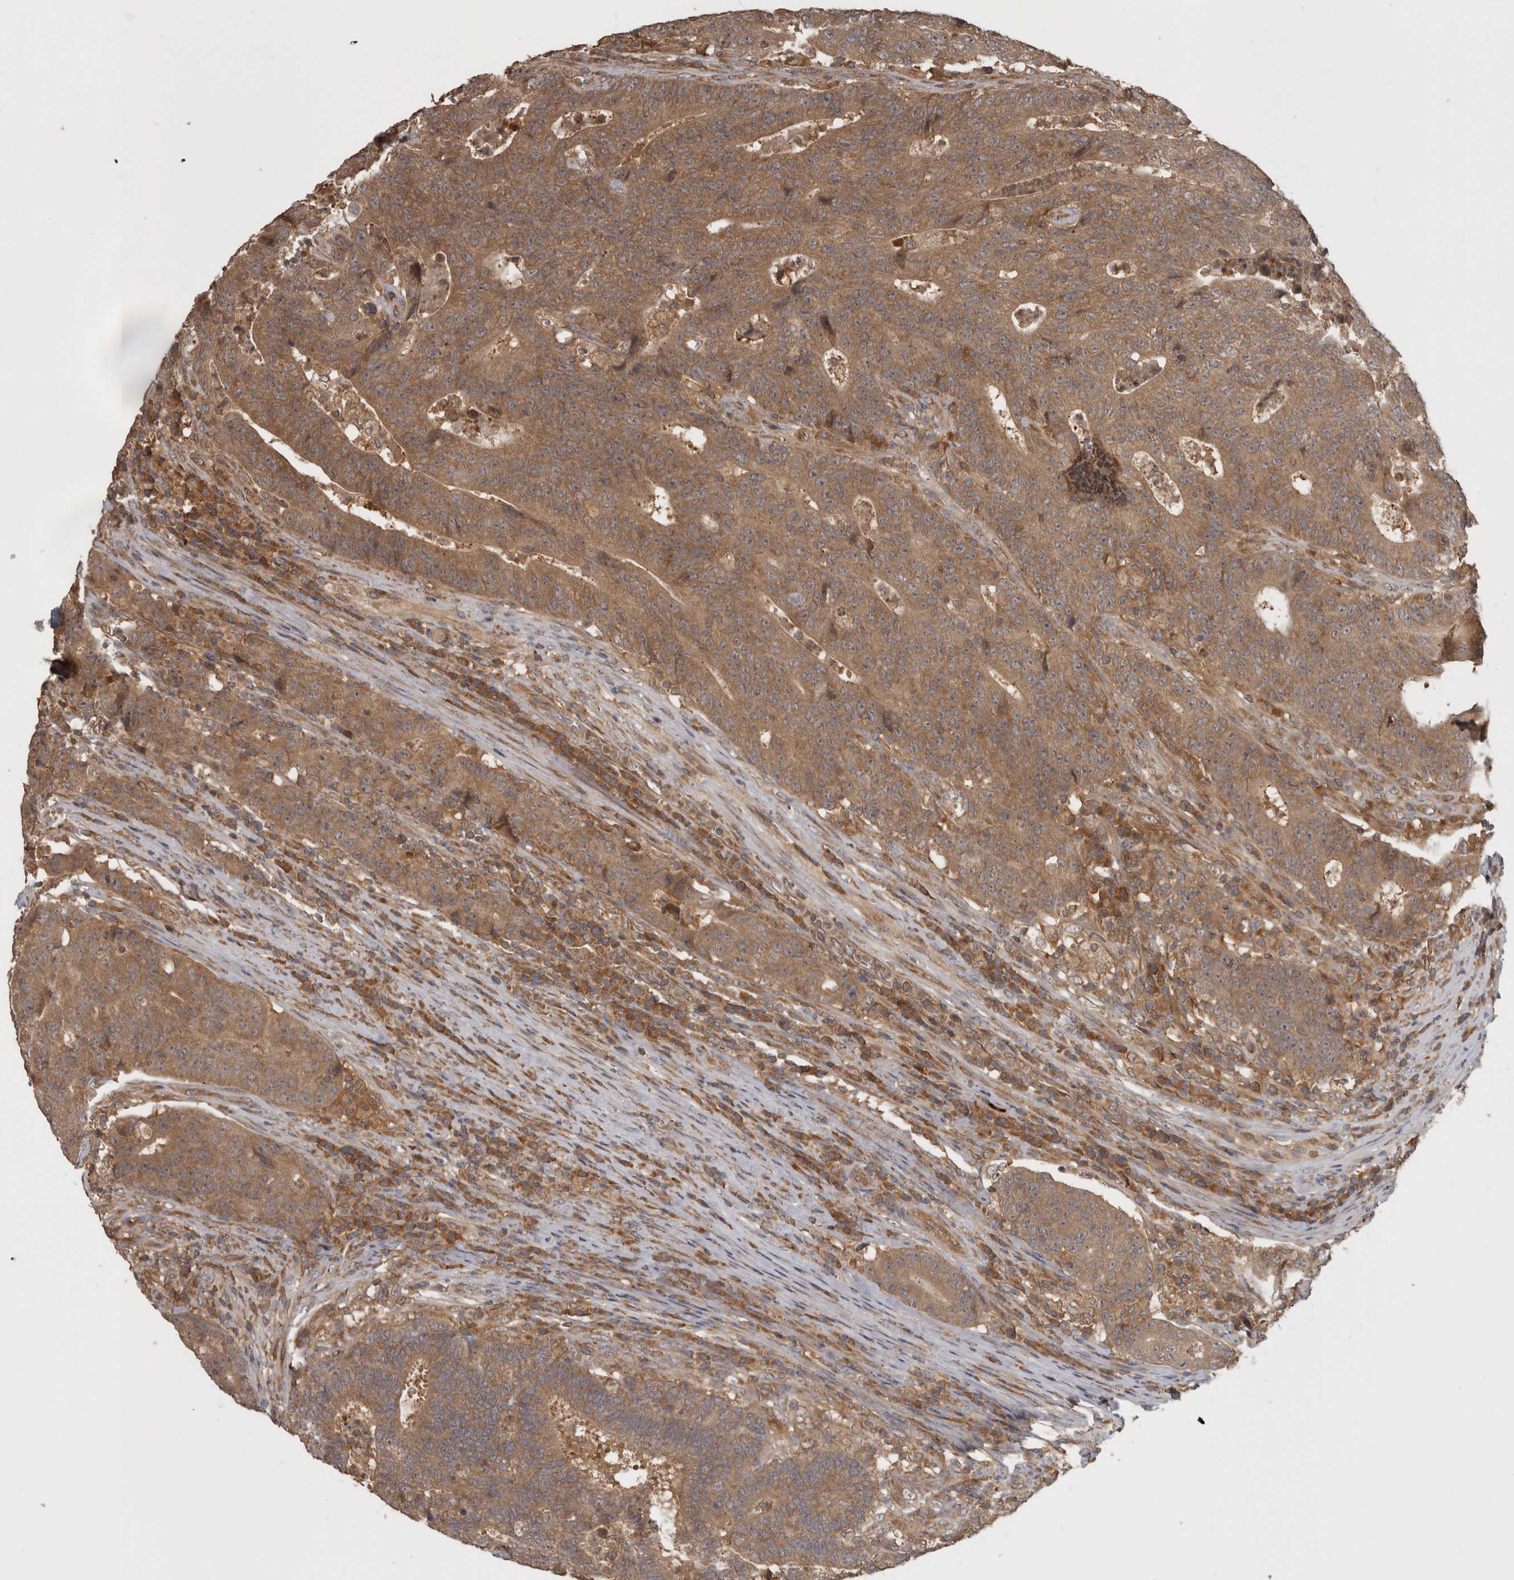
{"staining": {"intensity": "moderate", "quantity": ">75%", "location": "cytoplasmic/membranous"}, "tissue": "colorectal cancer", "cell_type": "Tumor cells", "image_type": "cancer", "snomed": [{"axis": "morphology", "description": "Normal tissue, NOS"}, {"axis": "morphology", "description": "Adenocarcinoma, NOS"}, {"axis": "topography", "description": "Colon"}], "caption": "Moderate cytoplasmic/membranous positivity is seen in about >75% of tumor cells in colorectal cancer (adenocarcinoma). (Brightfield microscopy of DAB IHC at high magnification).", "gene": "MICU3", "patient": {"sex": "female", "age": 75}}